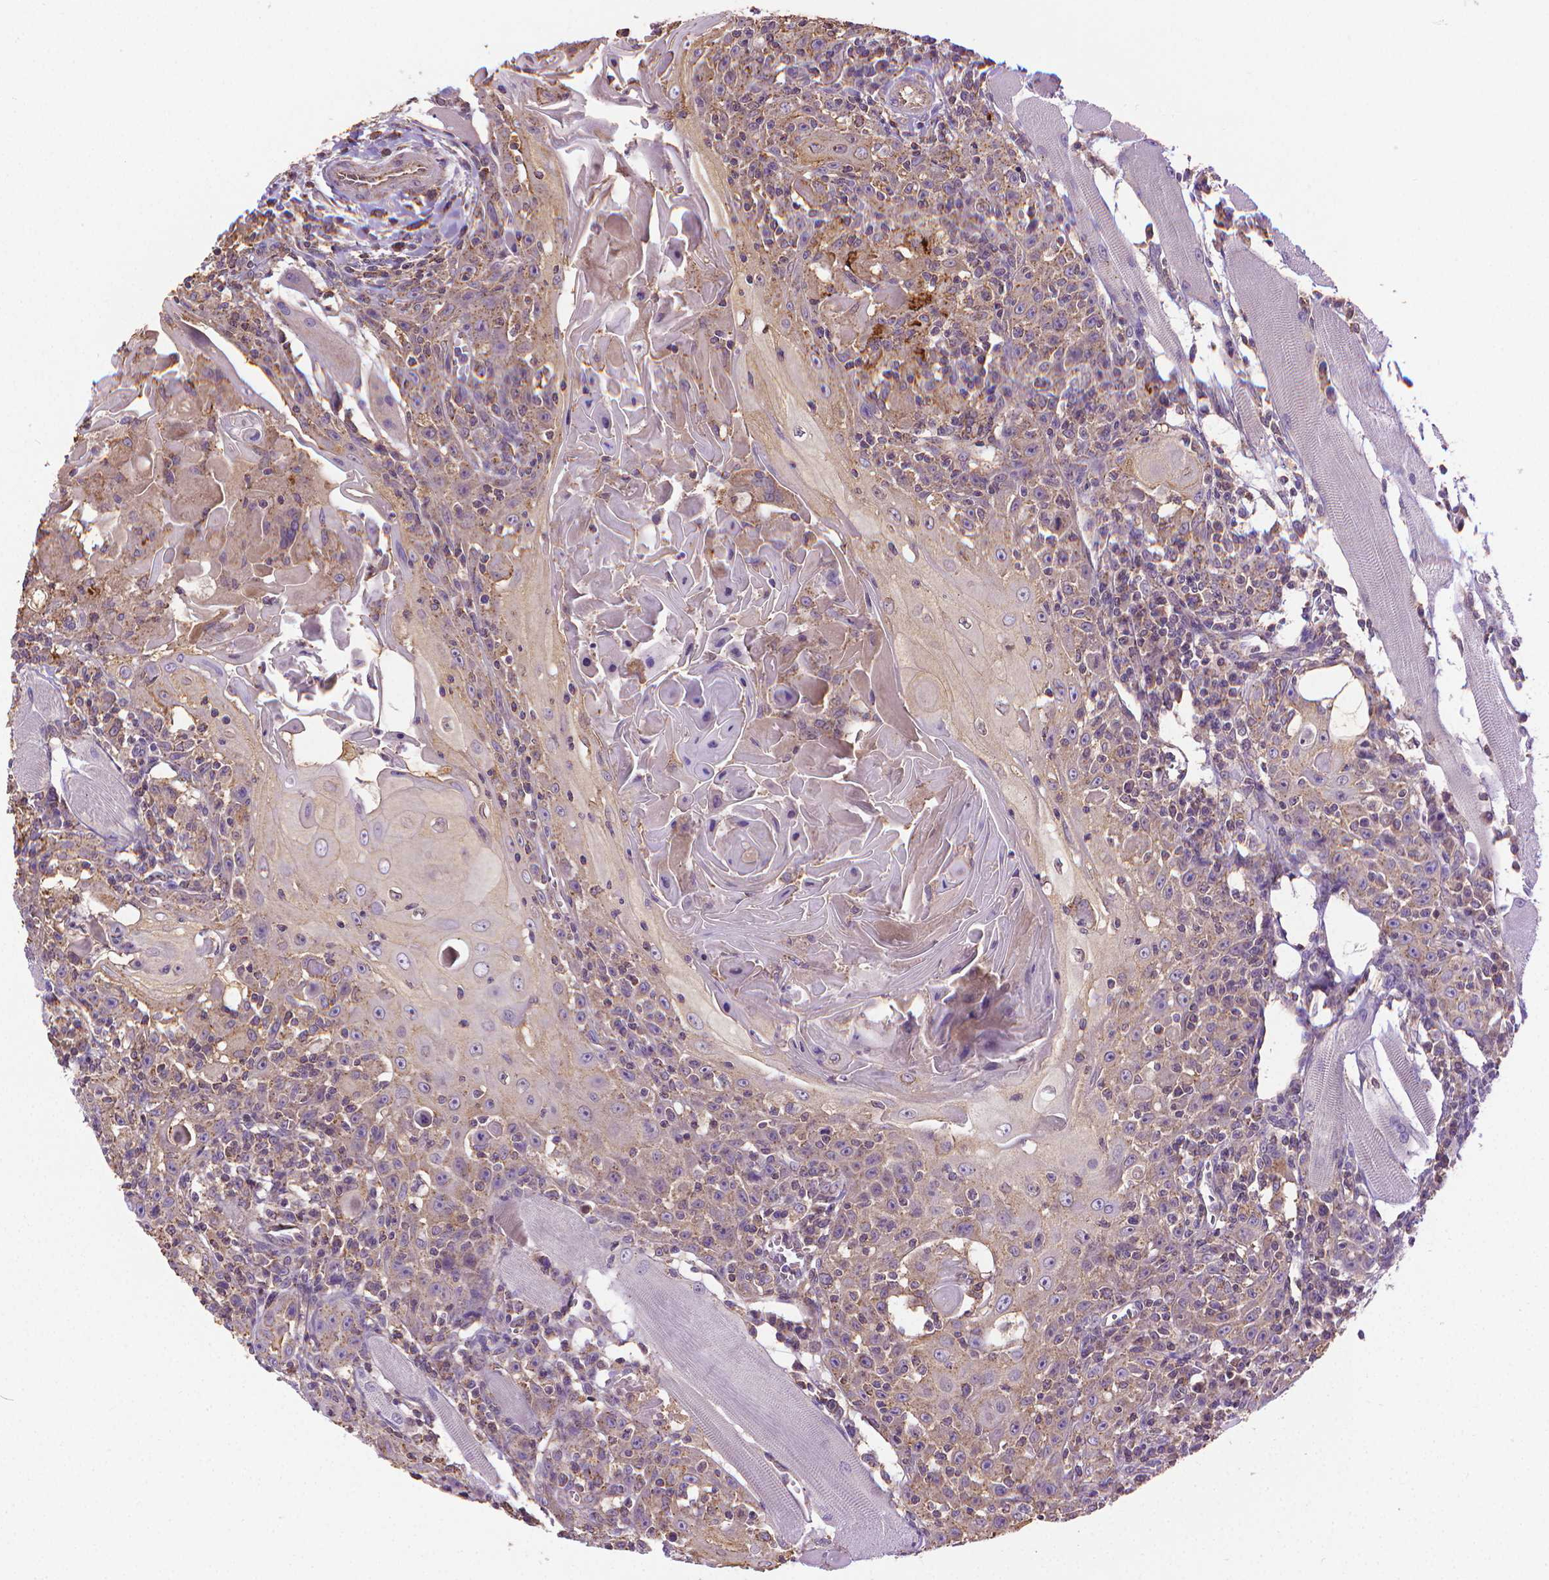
{"staining": {"intensity": "weak", "quantity": "<25%", "location": "cytoplasmic/membranous"}, "tissue": "head and neck cancer", "cell_type": "Tumor cells", "image_type": "cancer", "snomed": [{"axis": "morphology", "description": "Squamous cell carcinoma, NOS"}, {"axis": "topography", "description": "Head-Neck"}], "caption": "Human head and neck squamous cell carcinoma stained for a protein using immunohistochemistry (IHC) demonstrates no positivity in tumor cells.", "gene": "SLC51B", "patient": {"sex": "male", "age": 52}}